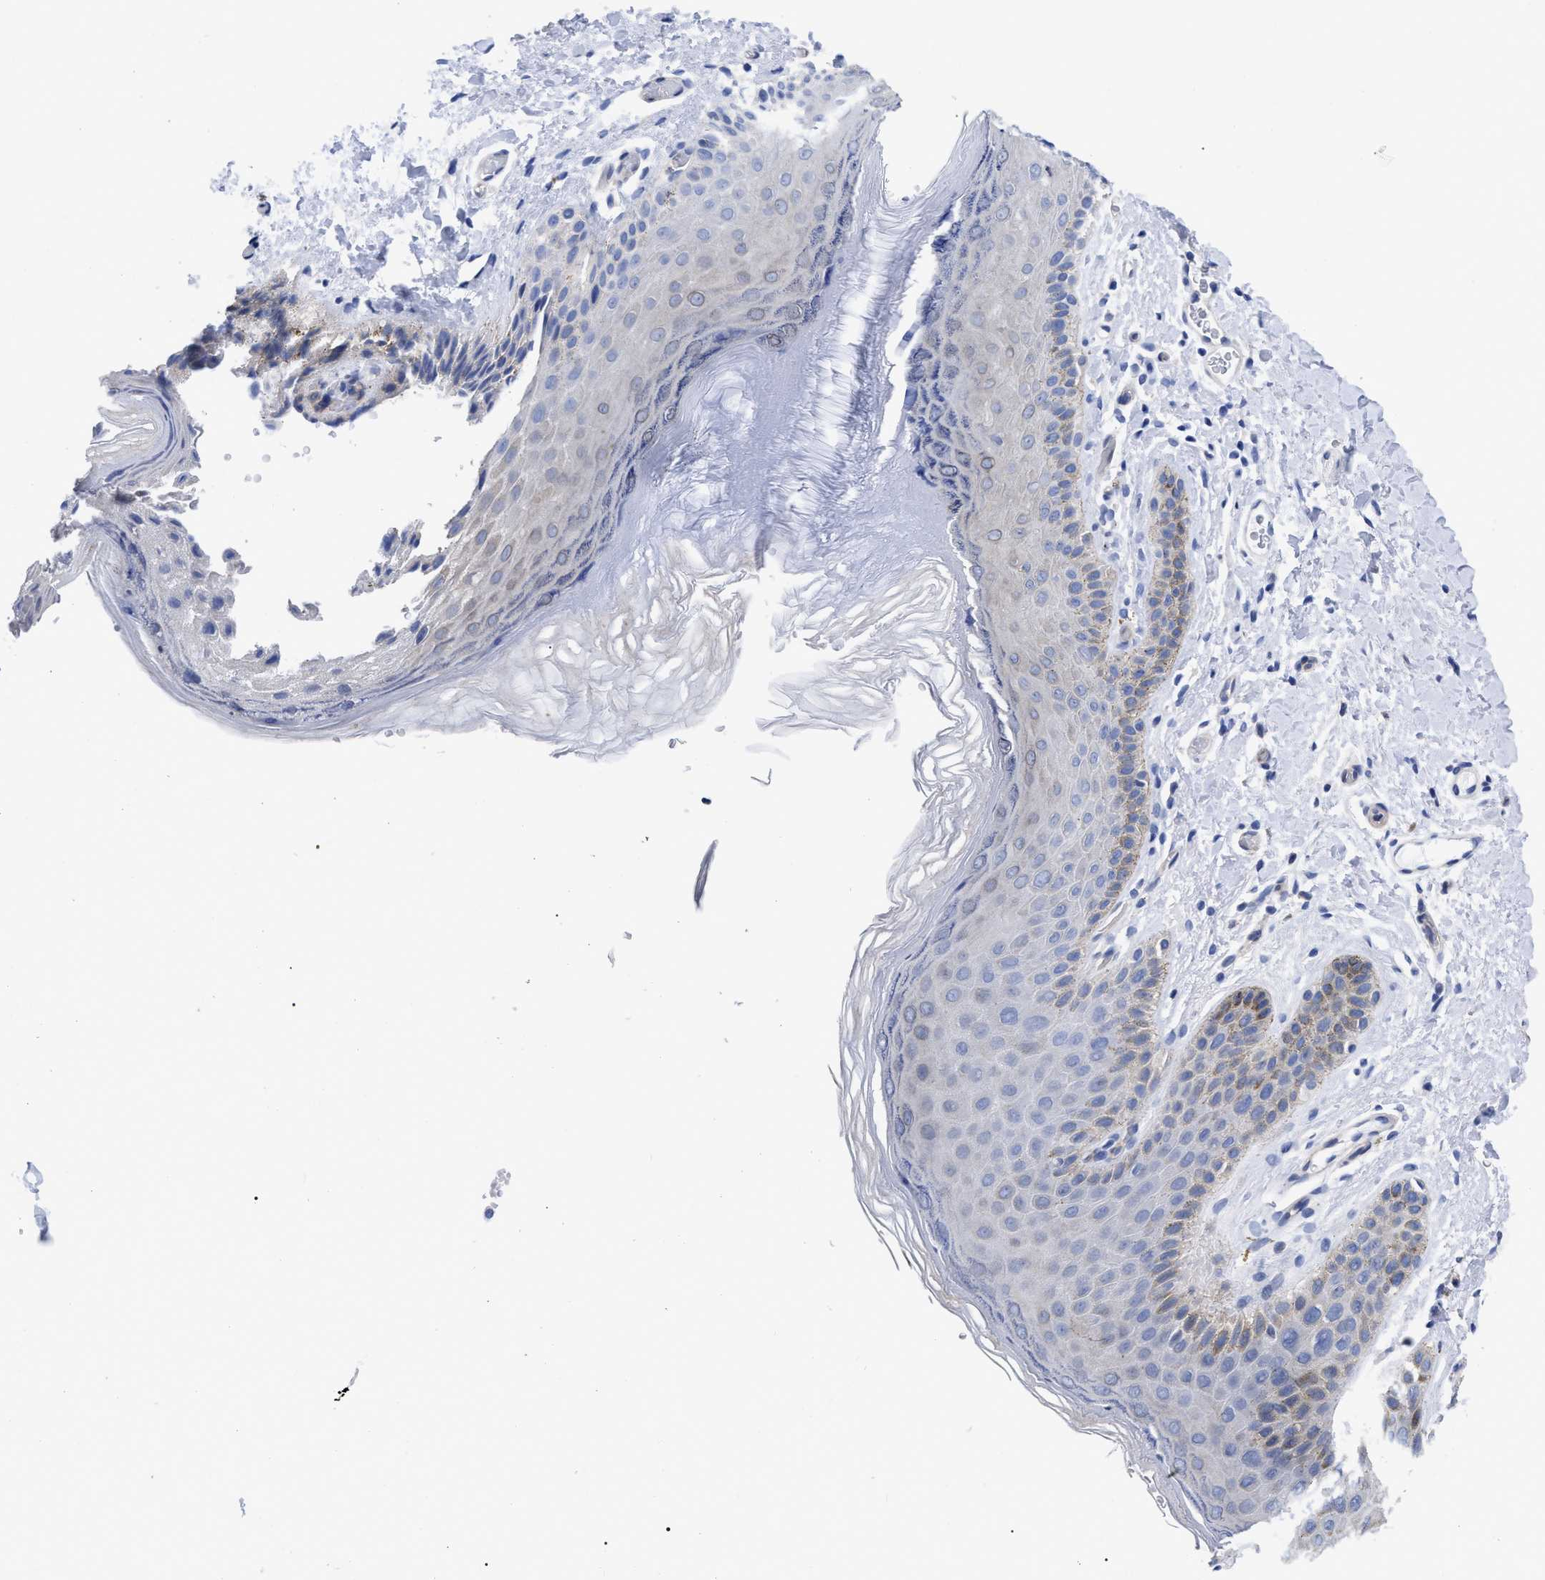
{"staining": {"intensity": "weak", "quantity": "<25%", "location": "cytoplasmic/membranous"}, "tissue": "skin", "cell_type": "Epidermal cells", "image_type": "normal", "snomed": [{"axis": "morphology", "description": "Normal tissue, NOS"}, {"axis": "topography", "description": "Anal"}], "caption": "Immunohistochemistry micrograph of benign human skin stained for a protein (brown), which shows no positivity in epidermal cells. Brightfield microscopy of IHC stained with DAB (3,3'-diaminobenzidine) (brown) and hematoxylin (blue), captured at high magnification.", "gene": "IRAG2", "patient": {"sex": "male", "age": 44}}